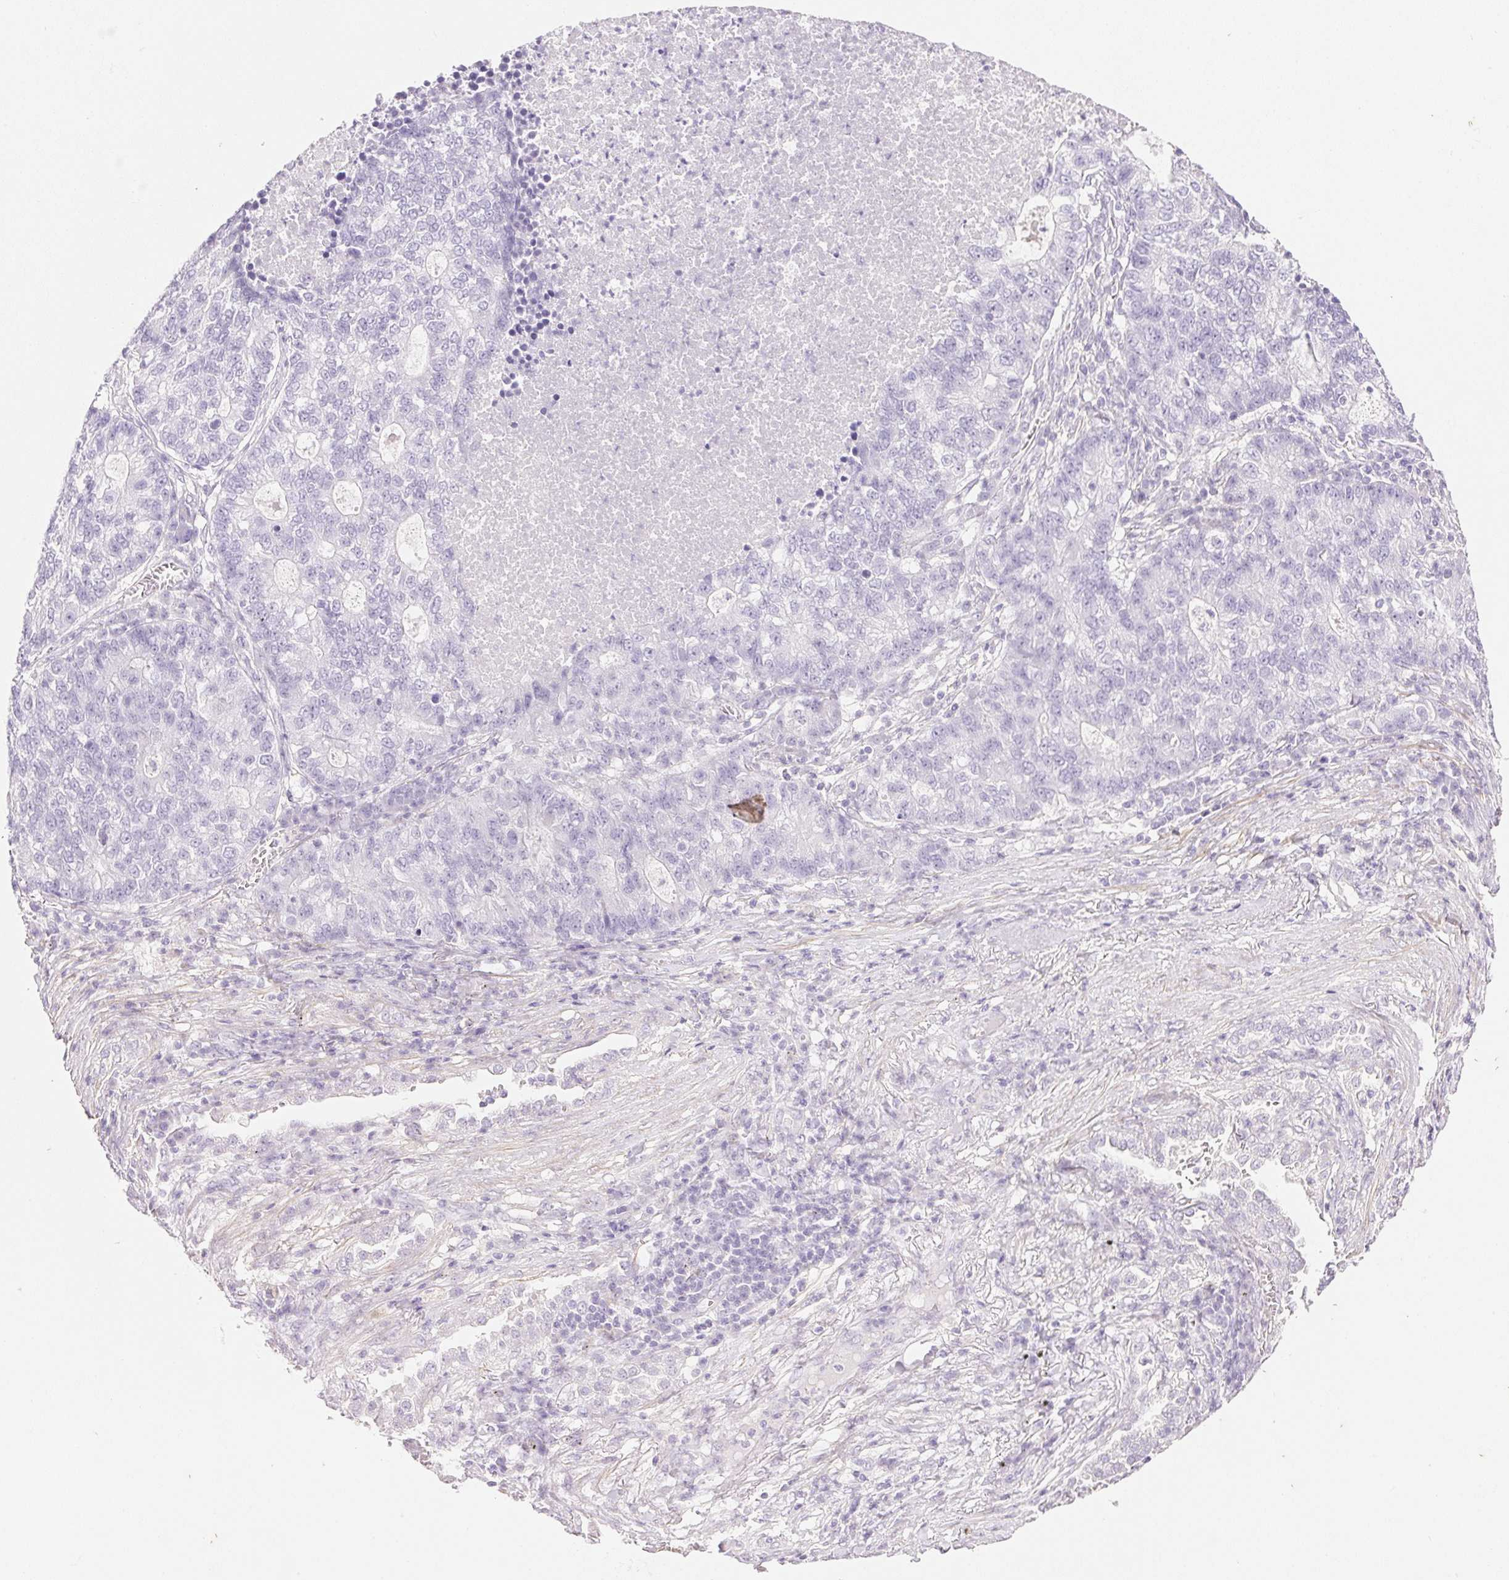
{"staining": {"intensity": "negative", "quantity": "none", "location": "none"}, "tissue": "lung cancer", "cell_type": "Tumor cells", "image_type": "cancer", "snomed": [{"axis": "morphology", "description": "Adenocarcinoma, NOS"}, {"axis": "topography", "description": "Lung"}], "caption": "The histopathology image demonstrates no staining of tumor cells in lung cancer (adenocarcinoma). (DAB (3,3'-diaminobenzidine) immunohistochemistry, high magnification).", "gene": "KCNE2", "patient": {"sex": "male", "age": 57}}